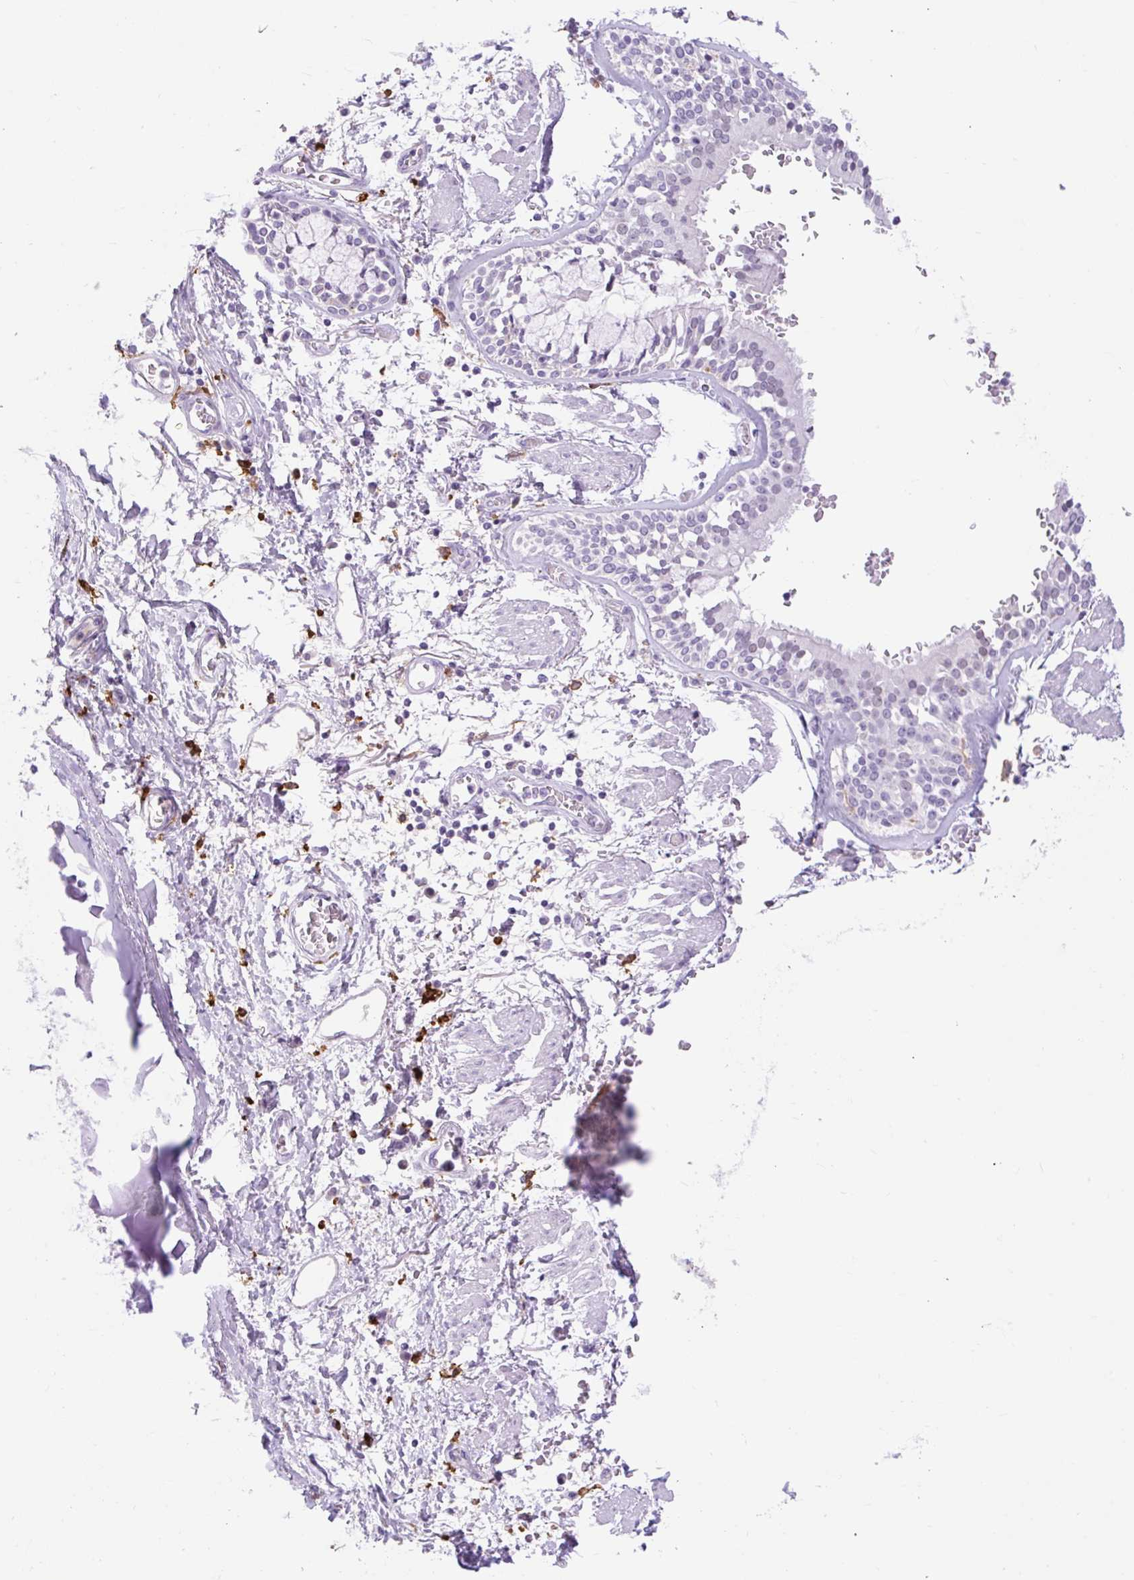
{"staining": {"intensity": "negative", "quantity": "none", "location": "none"}, "tissue": "adipose tissue", "cell_type": "Adipocytes", "image_type": "normal", "snomed": [{"axis": "morphology", "description": "Normal tissue, NOS"}, {"axis": "morphology", "description": "Degeneration, NOS"}, {"axis": "topography", "description": "Cartilage tissue"}, {"axis": "topography", "description": "Lung"}], "caption": "An immunohistochemistry image of unremarkable adipose tissue is shown. There is no staining in adipocytes of adipose tissue. (DAB (3,3'-diaminobenzidine) immunohistochemistry (IHC), high magnification).", "gene": "SIGLEC1", "patient": {"sex": "female", "age": 61}}